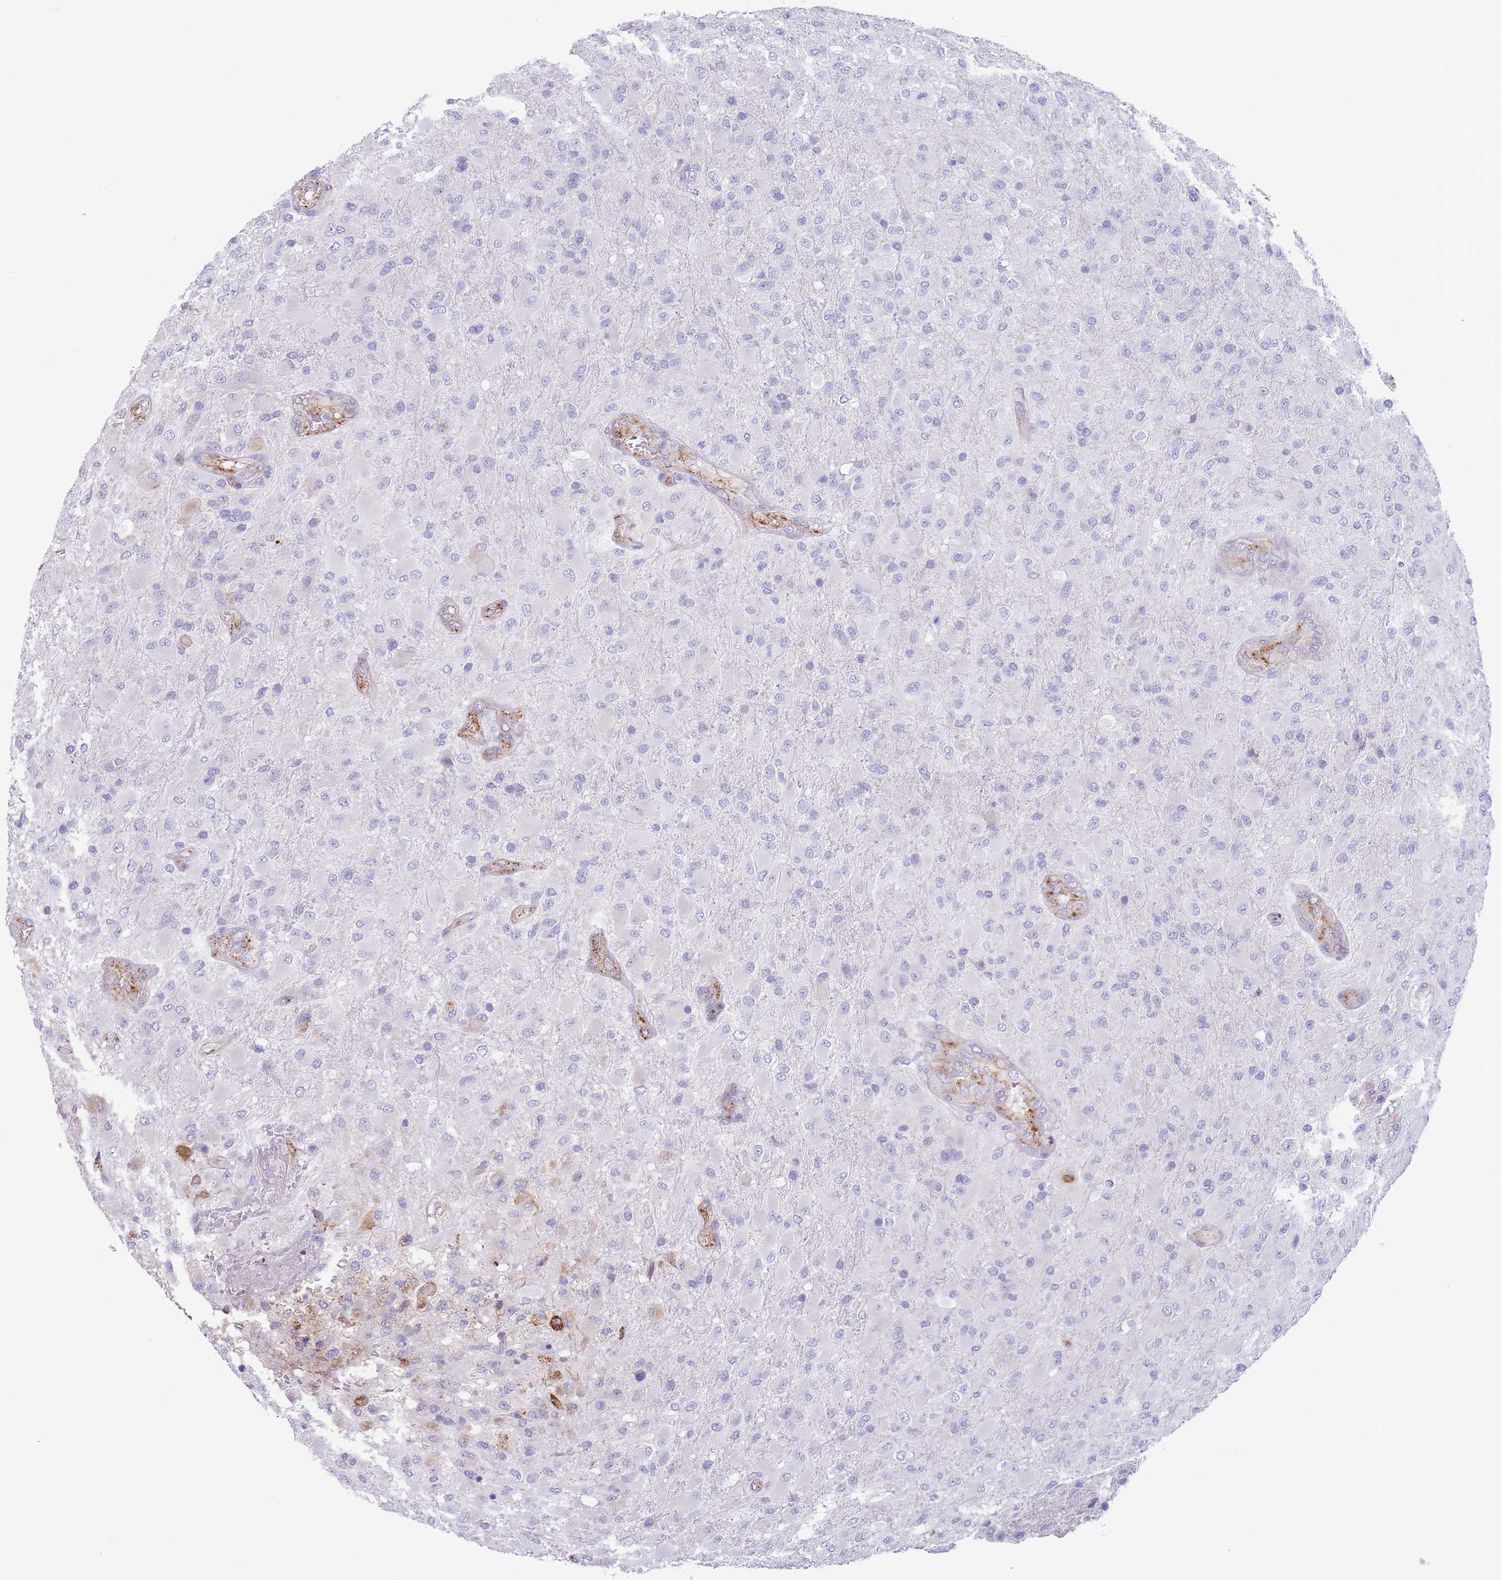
{"staining": {"intensity": "negative", "quantity": "none", "location": "none"}, "tissue": "glioma", "cell_type": "Tumor cells", "image_type": "cancer", "snomed": [{"axis": "morphology", "description": "Glioma, malignant, Low grade"}, {"axis": "topography", "description": "Brain"}], "caption": "DAB immunohistochemical staining of glioma exhibits no significant expression in tumor cells.", "gene": "DET1", "patient": {"sex": "male", "age": 65}}